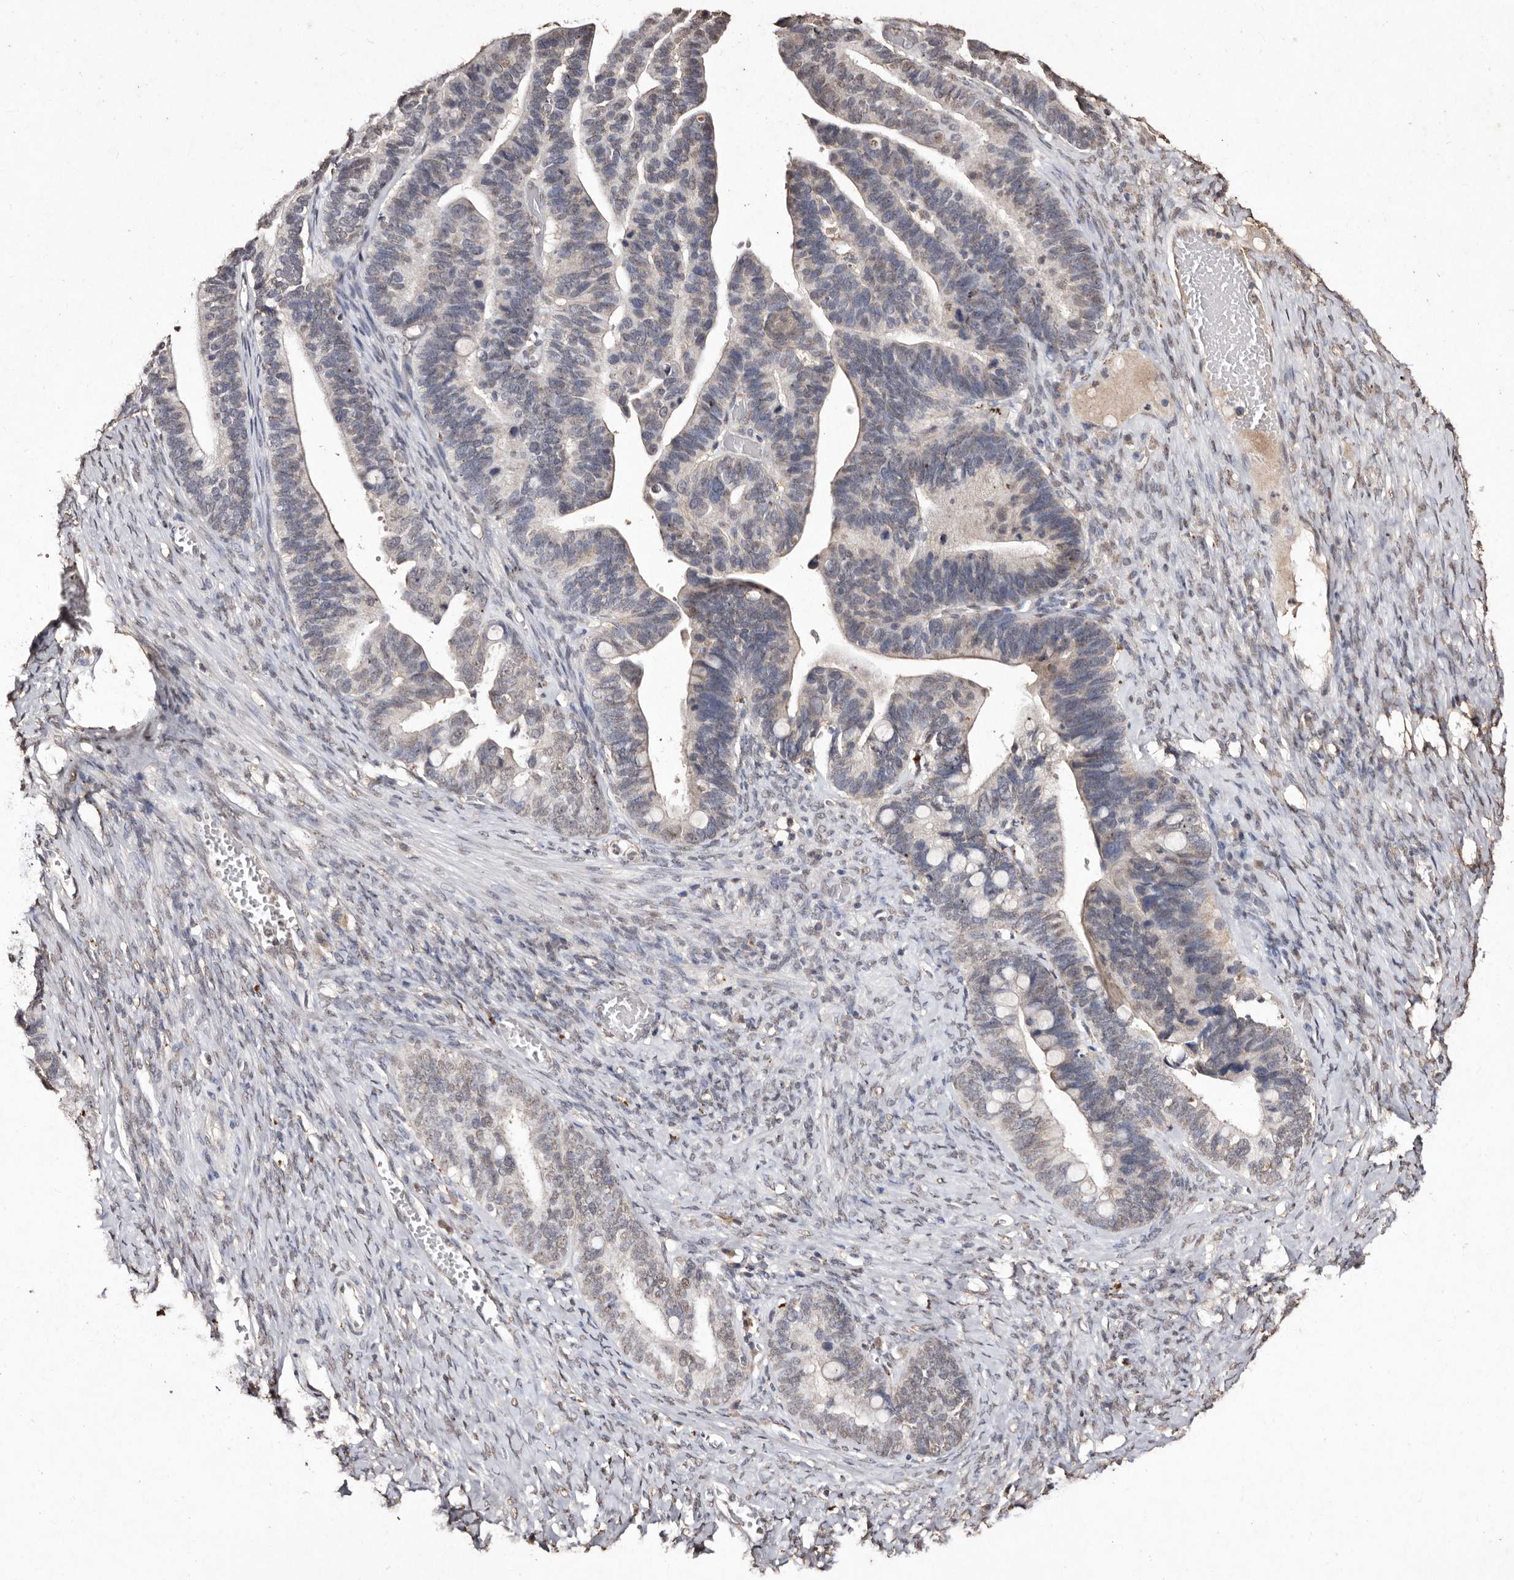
{"staining": {"intensity": "weak", "quantity": "<25%", "location": "nuclear"}, "tissue": "ovarian cancer", "cell_type": "Tumor cells", "image_type": "cancer", "snomed": [{"axis": "morphology", "description": "Cystadenocarcinoma, serous, NOS"}, {"axis": "topography", "description": "Ovary"}], "caption": "High power microscopy micrograph of an immunohistochemistry photomicrograph of serous cystadenocarcinoma (ovarian), revealing no significant staining in tumor cells.", "gene": "ERBB4", "patient": {"sex": "female", "age": 56}}